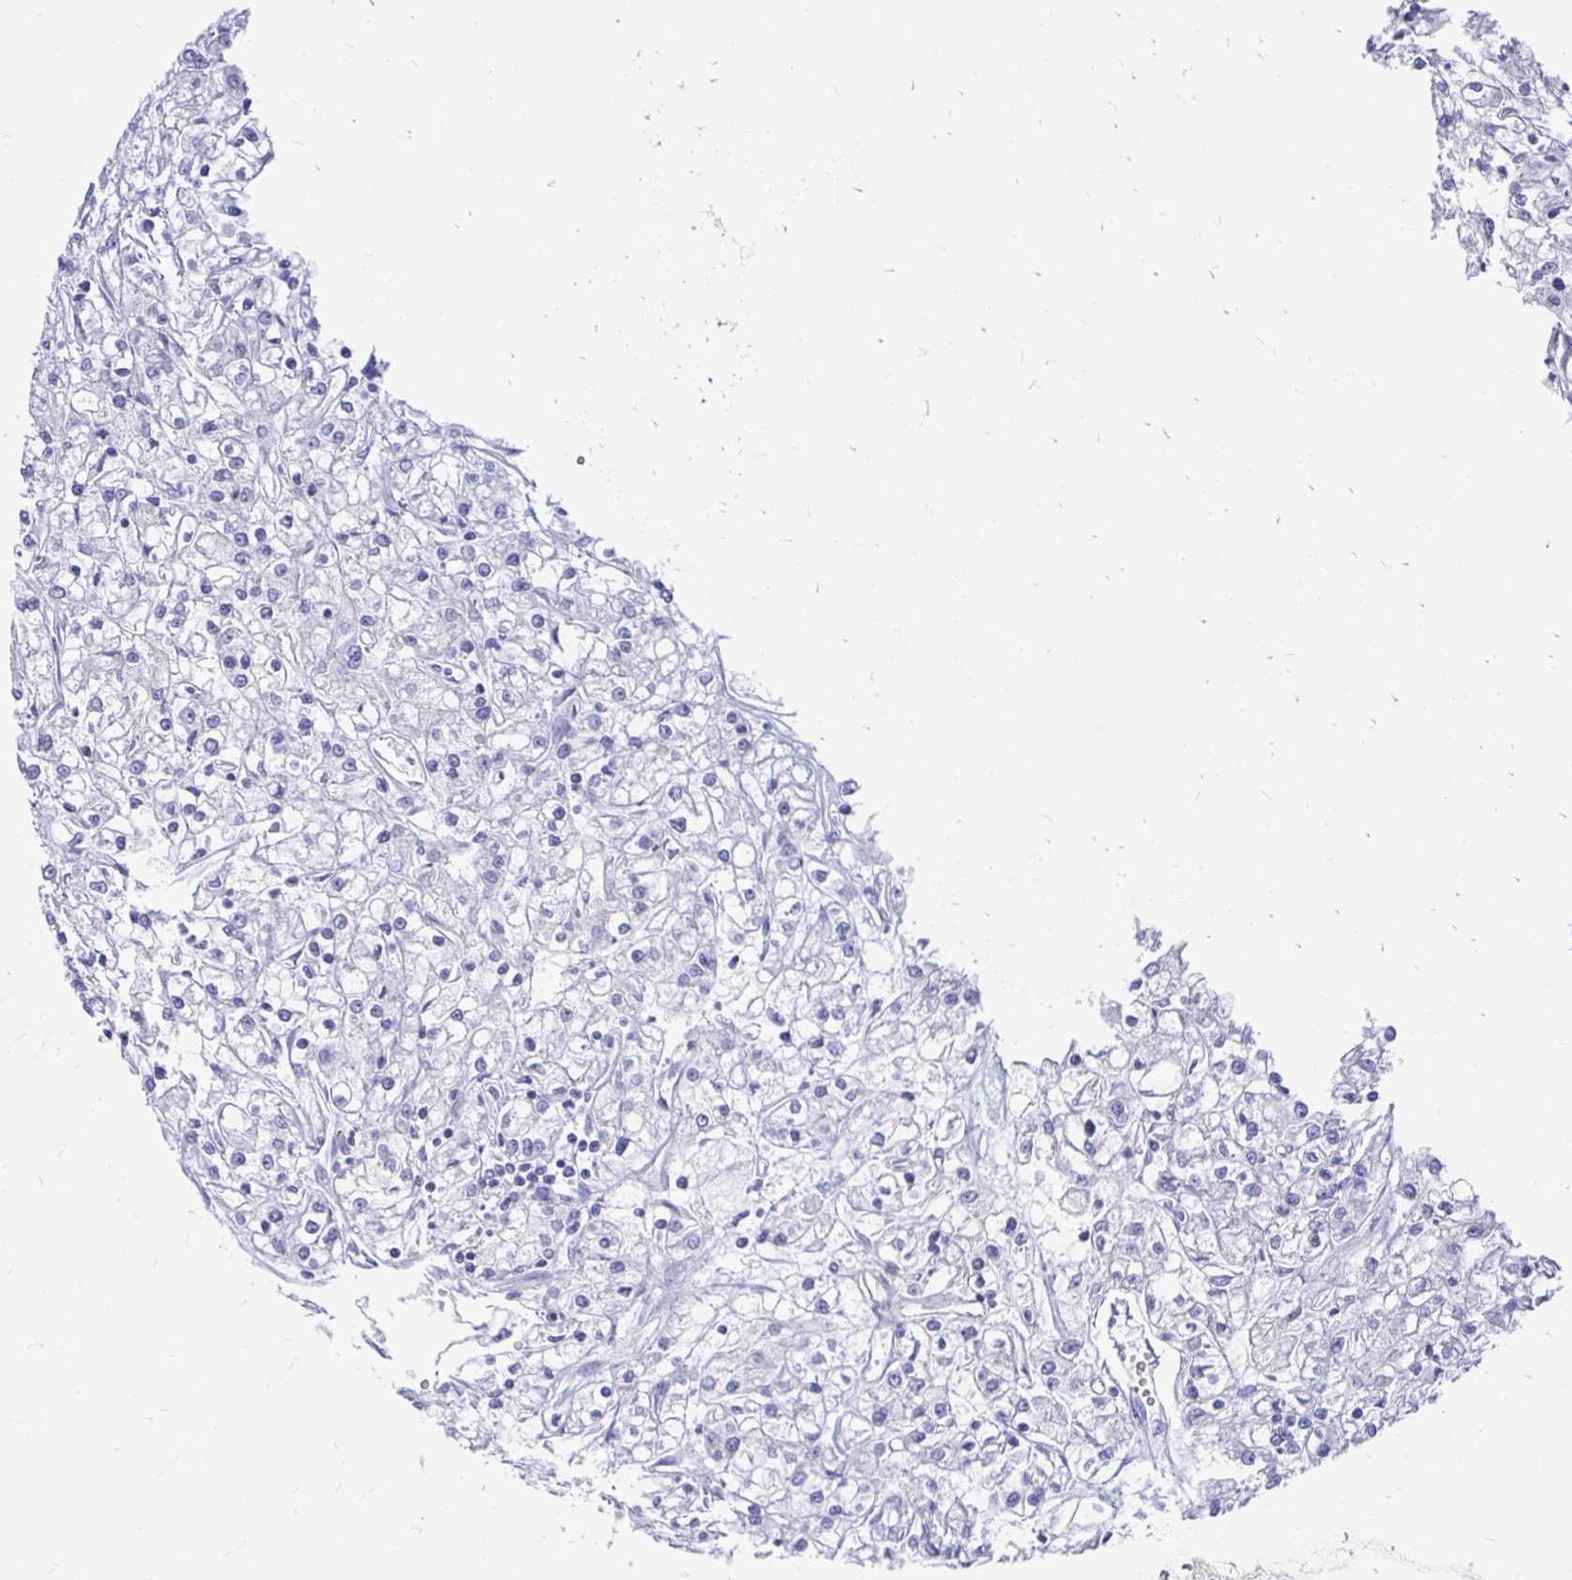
{"staining": {"intensity": "negative", "quantity": "none", "location": "none"}, "tissue": "renal cancer", "cell_type": "Tumor cells", "image_type": "cancer", "snomed": [{"axis": "morphology", "description": "Adenocarcinoma, NOS"}, {"axis": "topography", "description": "Kidney"}], "caption": "The histopathology image exhibits no significant staining in tumor cells of renal cancer. (DAB immunohistochemistry visualized using brightfield microscopy, high magnification).", "gene": "PEG10", "patient": {"sex": "female", "age": 59}}